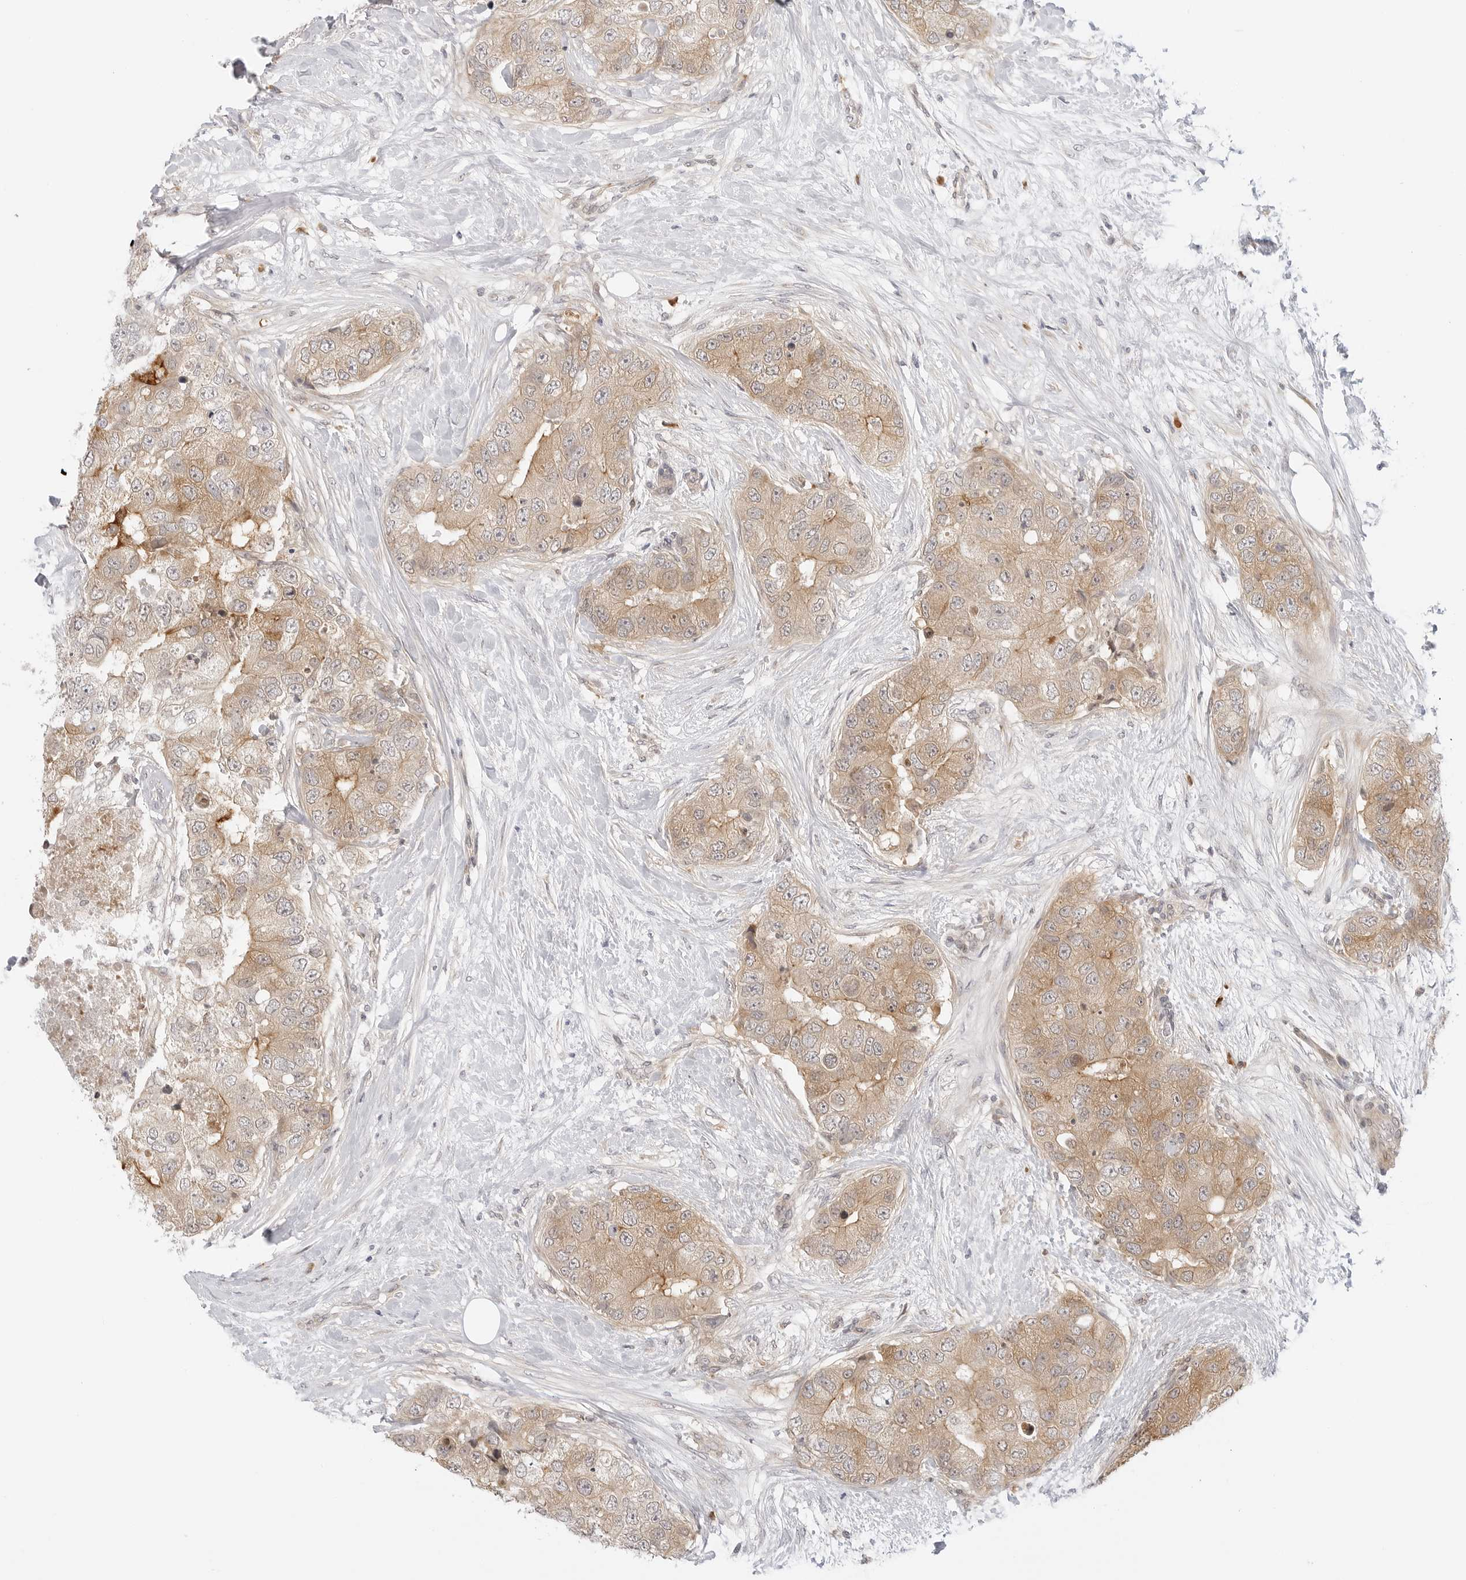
{"staining": {"intensity": "moderate", "quantity": ">75%", "location": "cytoplasmic/membranous"}, "tissue": "breast cancer", "cell_type": "Tumor cells", "image_type": "cancer", "snomed": [{"axis": "morphology", "description": "Duct carcinoma"}, {"axis": "topography", "description": "Breast"}], "caption": "About >75% of tumor cells in breast cancer (infiltrating ductal carcinoma) demonstrate moderate cytoplasmic/membranous protein expression as visualized by brown immunohistochemical staining.", "gene": "TCP1", "patient": {"sex": "female", "age": 62}}